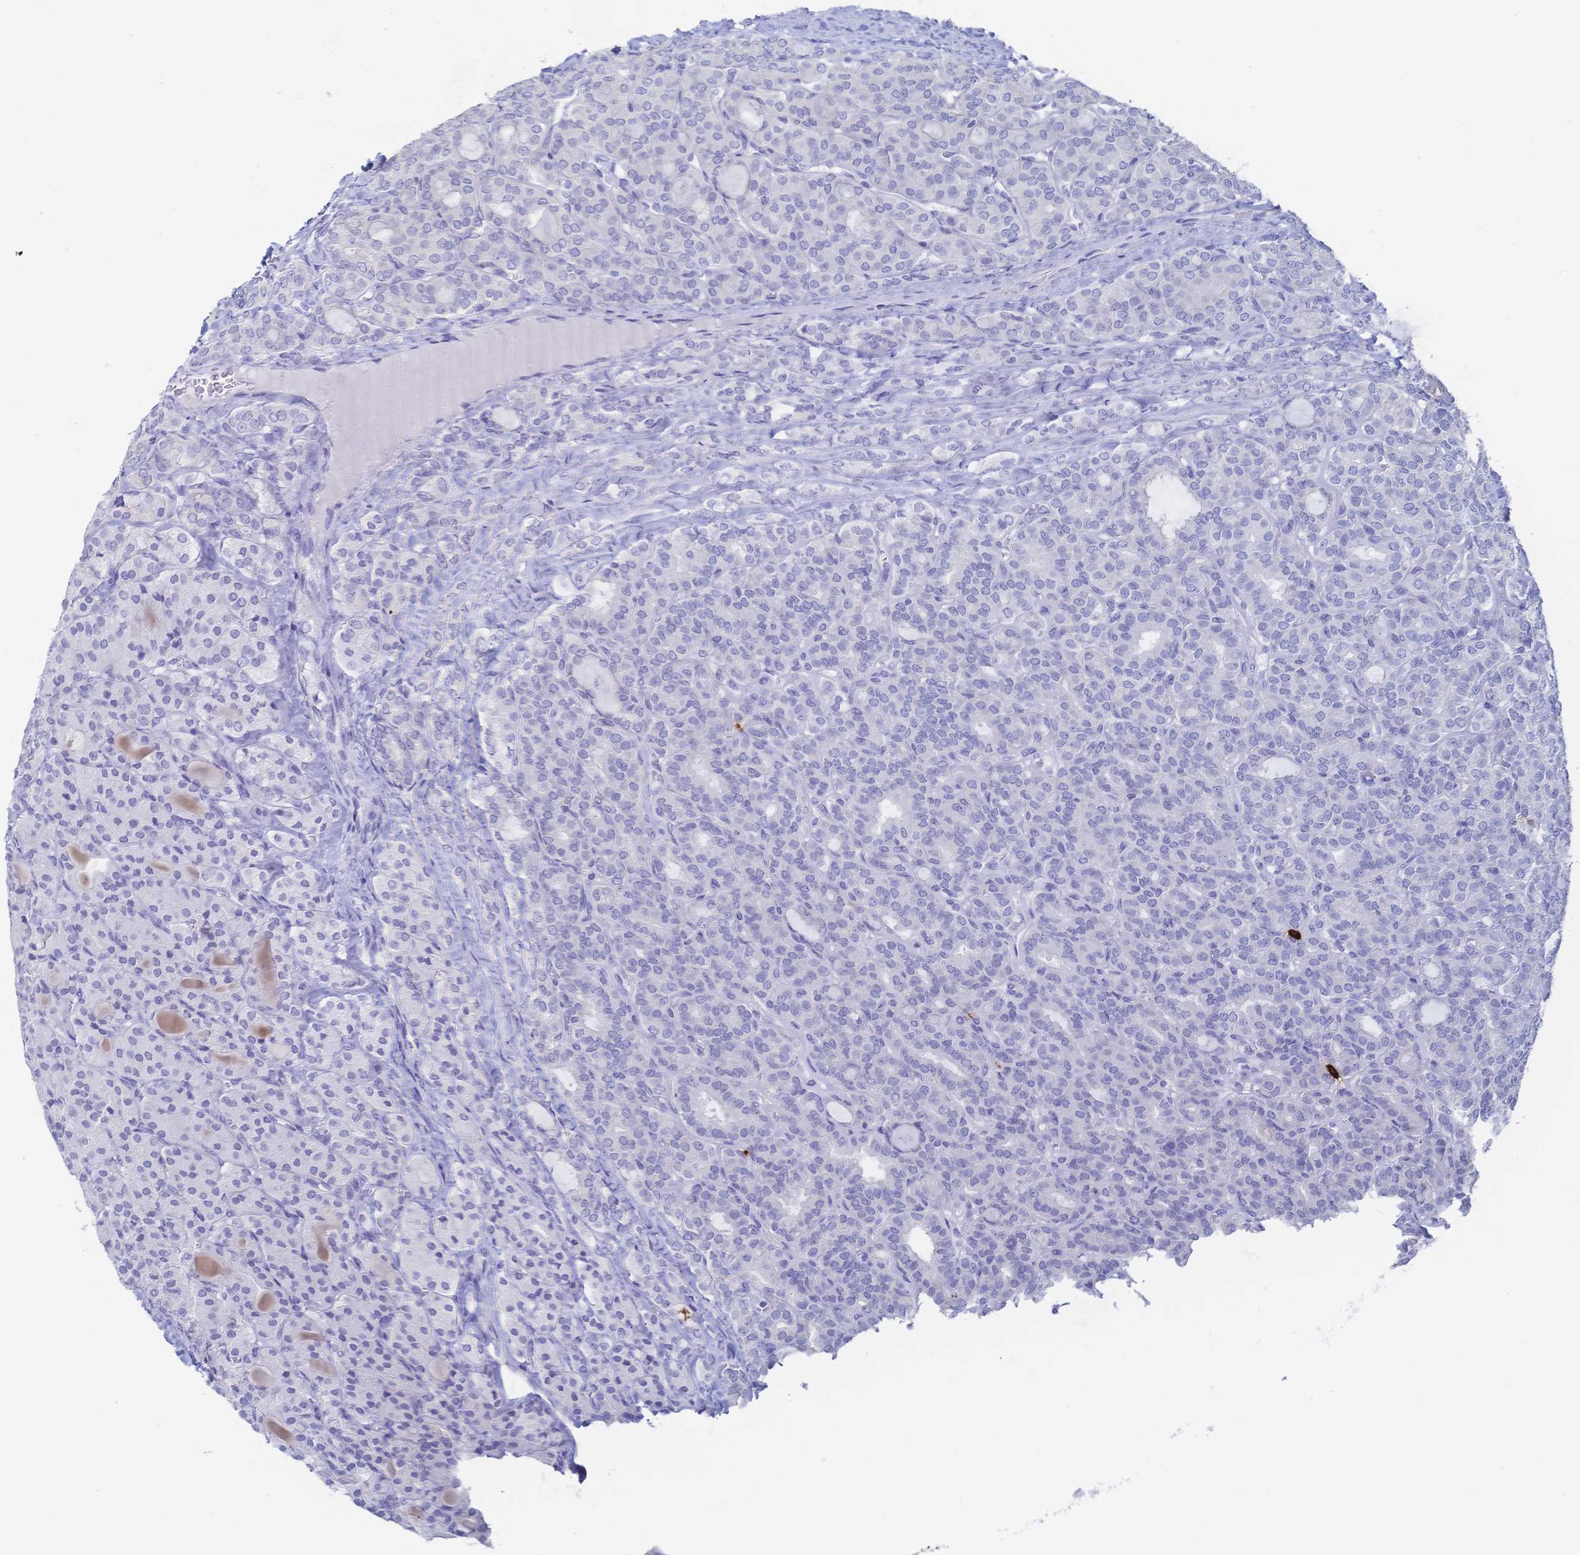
{"staining": {"intensity": "negative", "quantity": "none", "location": "none"}, "tissue": "thyroid cancer", "cell_type": "Tumor cells", "image_type": "cancer", "snomed": [{"axis": "morphology", "description": "Normal tissue, NOS"}, {"axis": "morphology", "description": "Follicular adenoma carcinoma, NOS"}, {"axis": "topography", "description": "Thyroid gland"}], "caption": "IHC of thyroid cancer (follicular adenoma carcinoma) displays no staining in tumor cells. (Immunohistochemistry, brightfield microscopy, high magnification).", "gene": "IL2RB", "patient": {"sex": "female", "age": 31}}